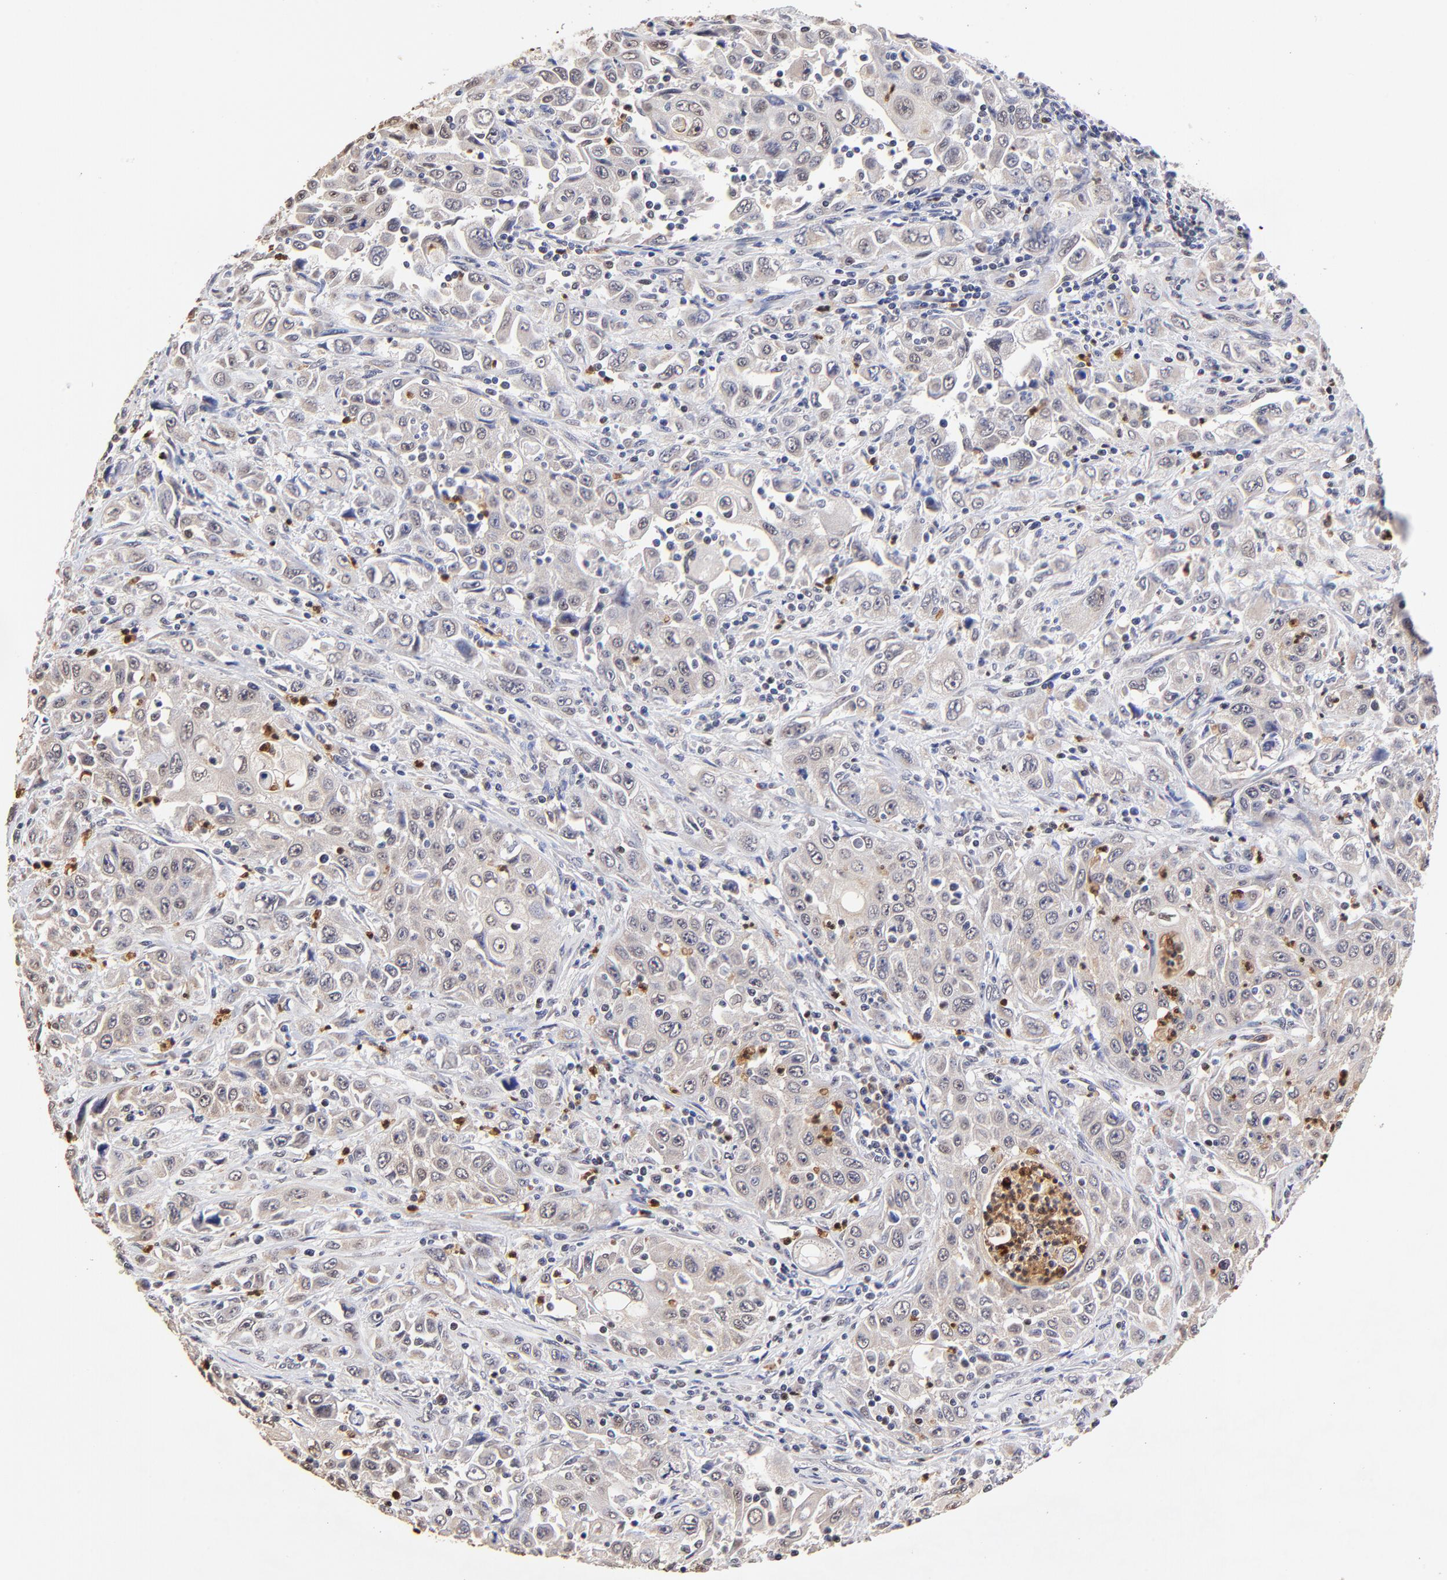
{"staining": {"intensity": "weak", "quantity": ">75%", "location": "cytoplasmic/membranous"}, "tissue": "pancreatic cancer", "cell_type": "Tumor cells", "image_type": "cancer", "snomed": [{"axis": "morphology", "description": "Adenocarcinoma, NOS"}, {"axis": "topography", "description": "Pancreas"}], "caption": "Pancreatic cancer stained with a protein marker shows weak staining in tumor cells.", "gene": "BBOF1", "patient": {"sex": "male", "age": 70}}